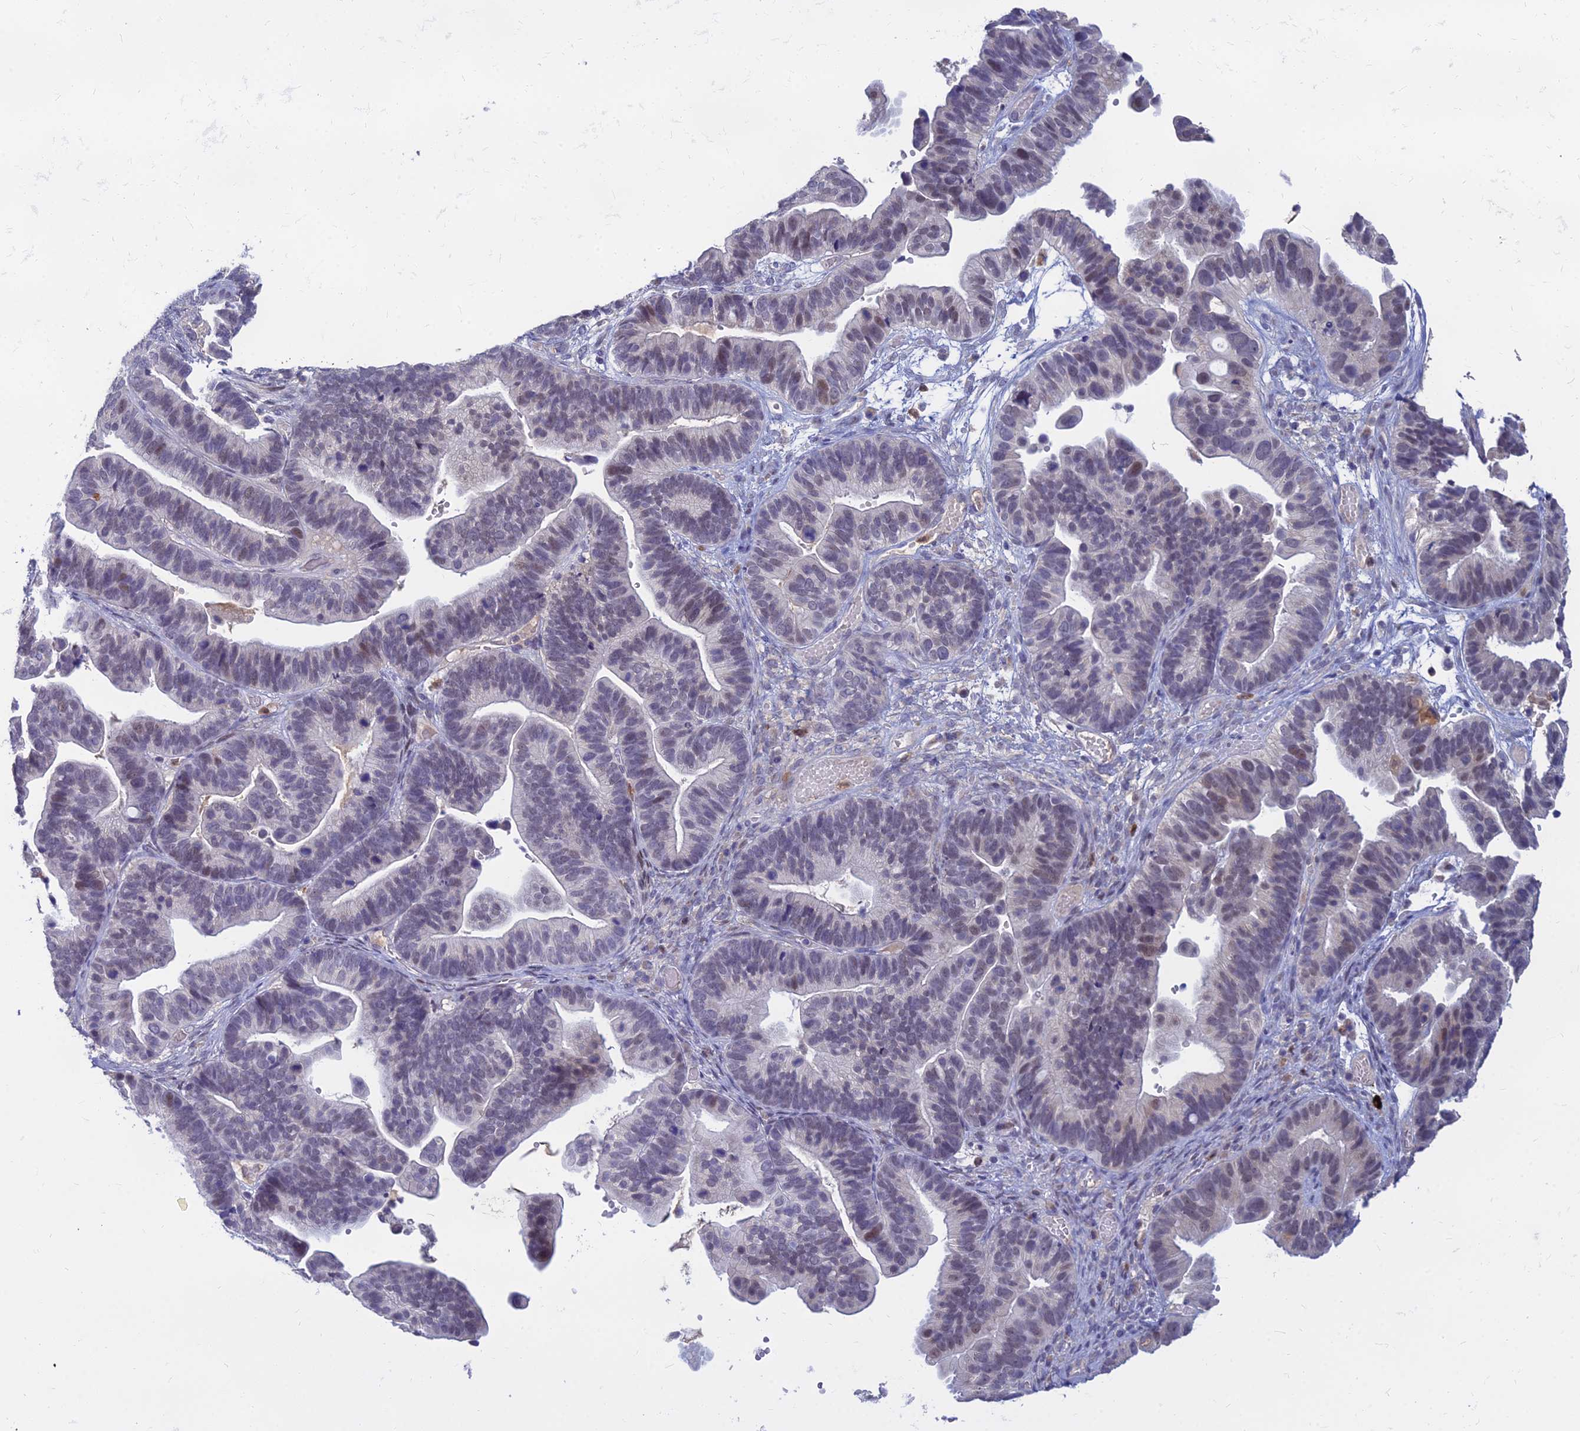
{"staining": {"intensity": "weak", "quantity": "<25%", "location": "nuclear"}, "tissue": "ovarian cancer", "cell_type": "Tumor cells", "image_type": "cancer", "snomed": [{"axis": "morphology", "description": "Cystadenocarcinoma, serous, NOS"}, {"axis": "topography", "description": "Ovary"}], "caption": "Tumor cells are negative for protein expression in human serous cystadenocarcinoma (ovarian). (DAB (3,3'-diaminobenzidine) immunohistochemistry visualized using brightfield microscopy, high magnification).", "gene": "GOLGA6D", "patient": {"sex": "female", "age": 56}}